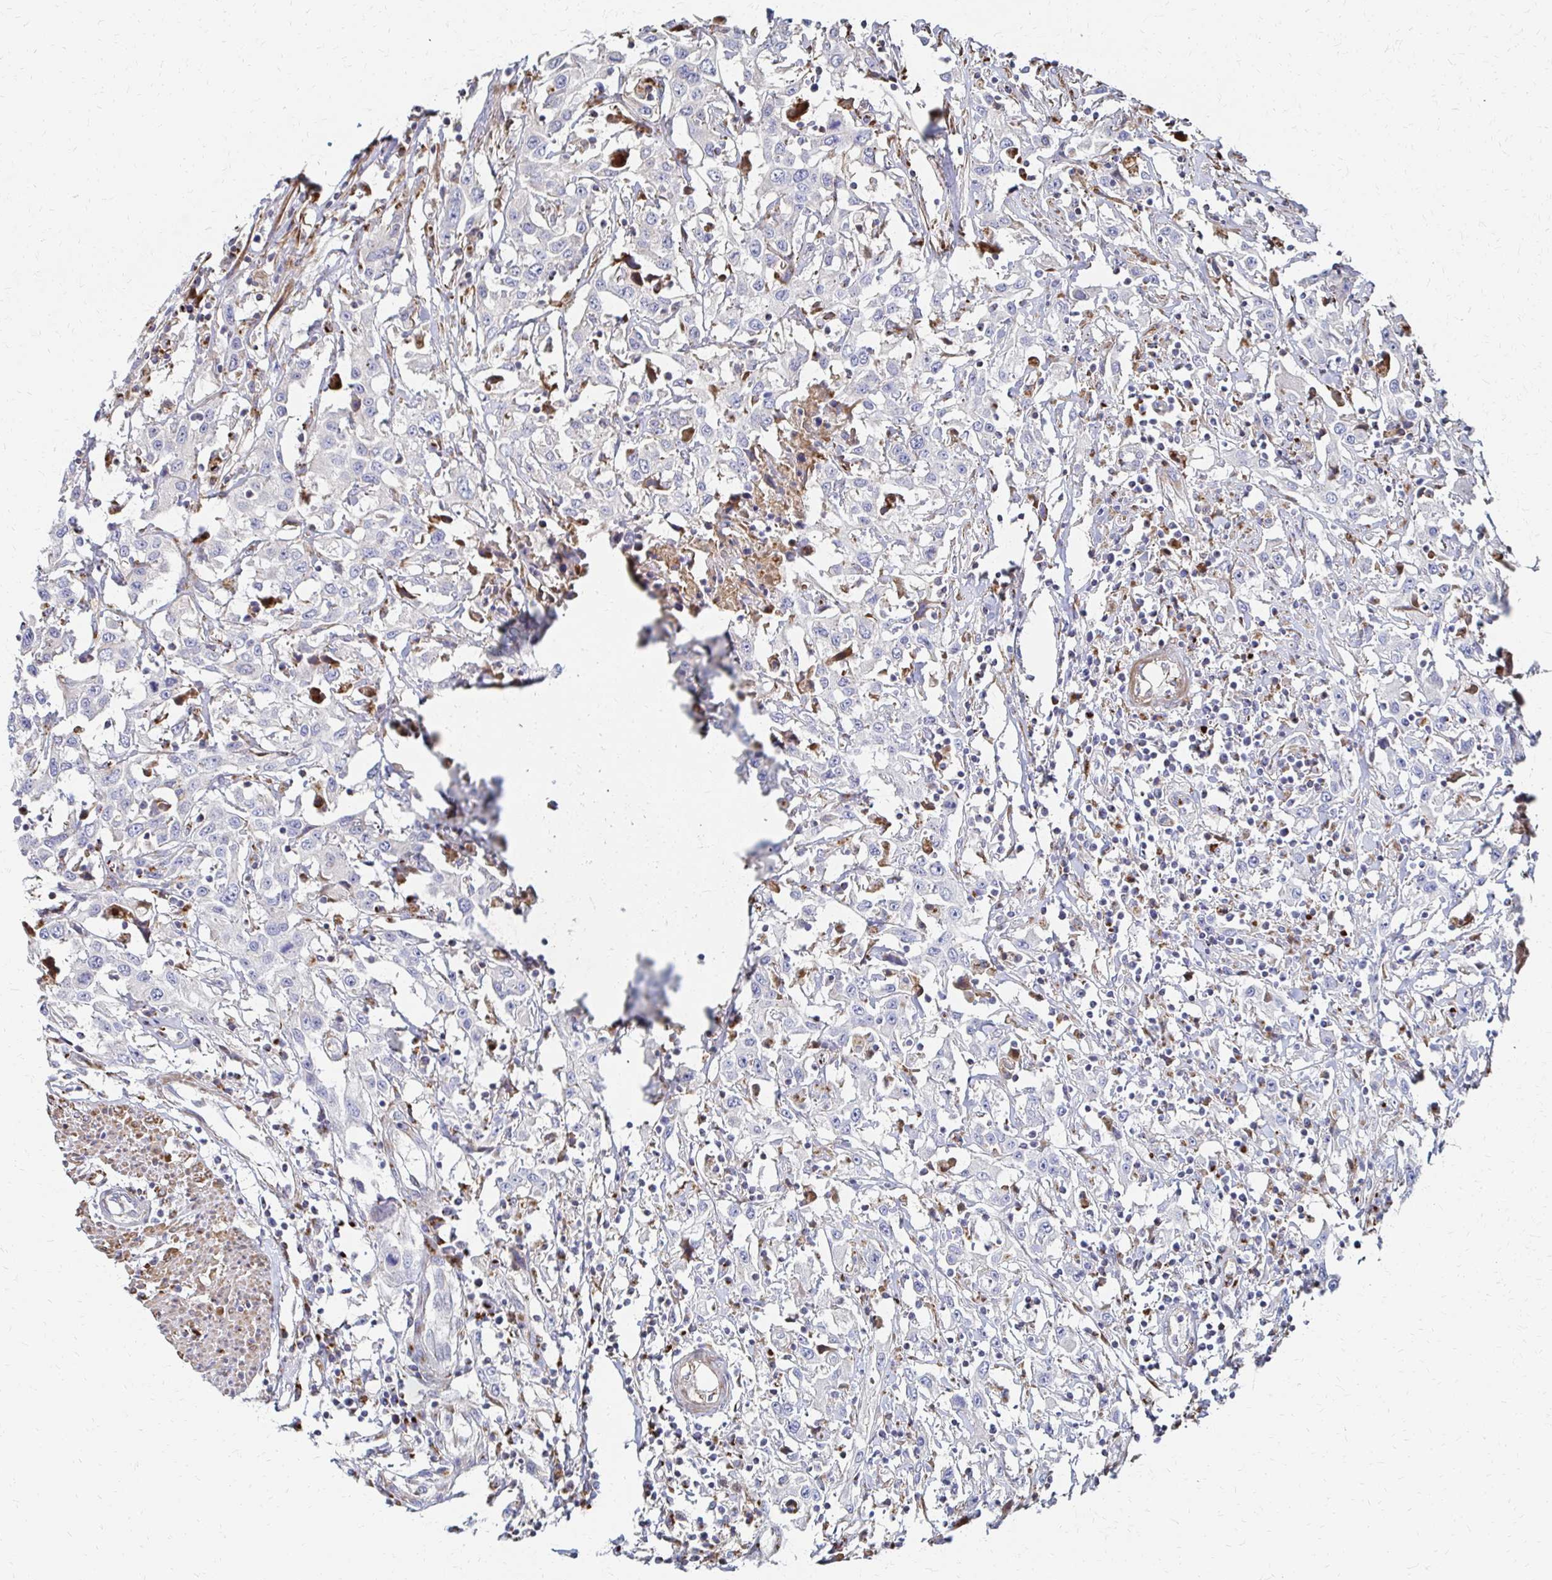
{"staining": {"intensity": "negative", "quantity": "none", "location": "none"}, "tissue": "urothelial cancer", "cell_type": "Tumor cells", "image_type": "cancer", "snomed": [{"axis": "morphology", "description": "Urothelial carcinoma, High grade"}, {"axis": "topography", "description": "Urinary bladder"}], "caption": "DAB immunohistochemical staining of high-grade urothelial carcinoma demonstrates no significant staining in tumor cells.", "gene": "MAN1A1", "patient": {"sex": "male", "age": 61}}